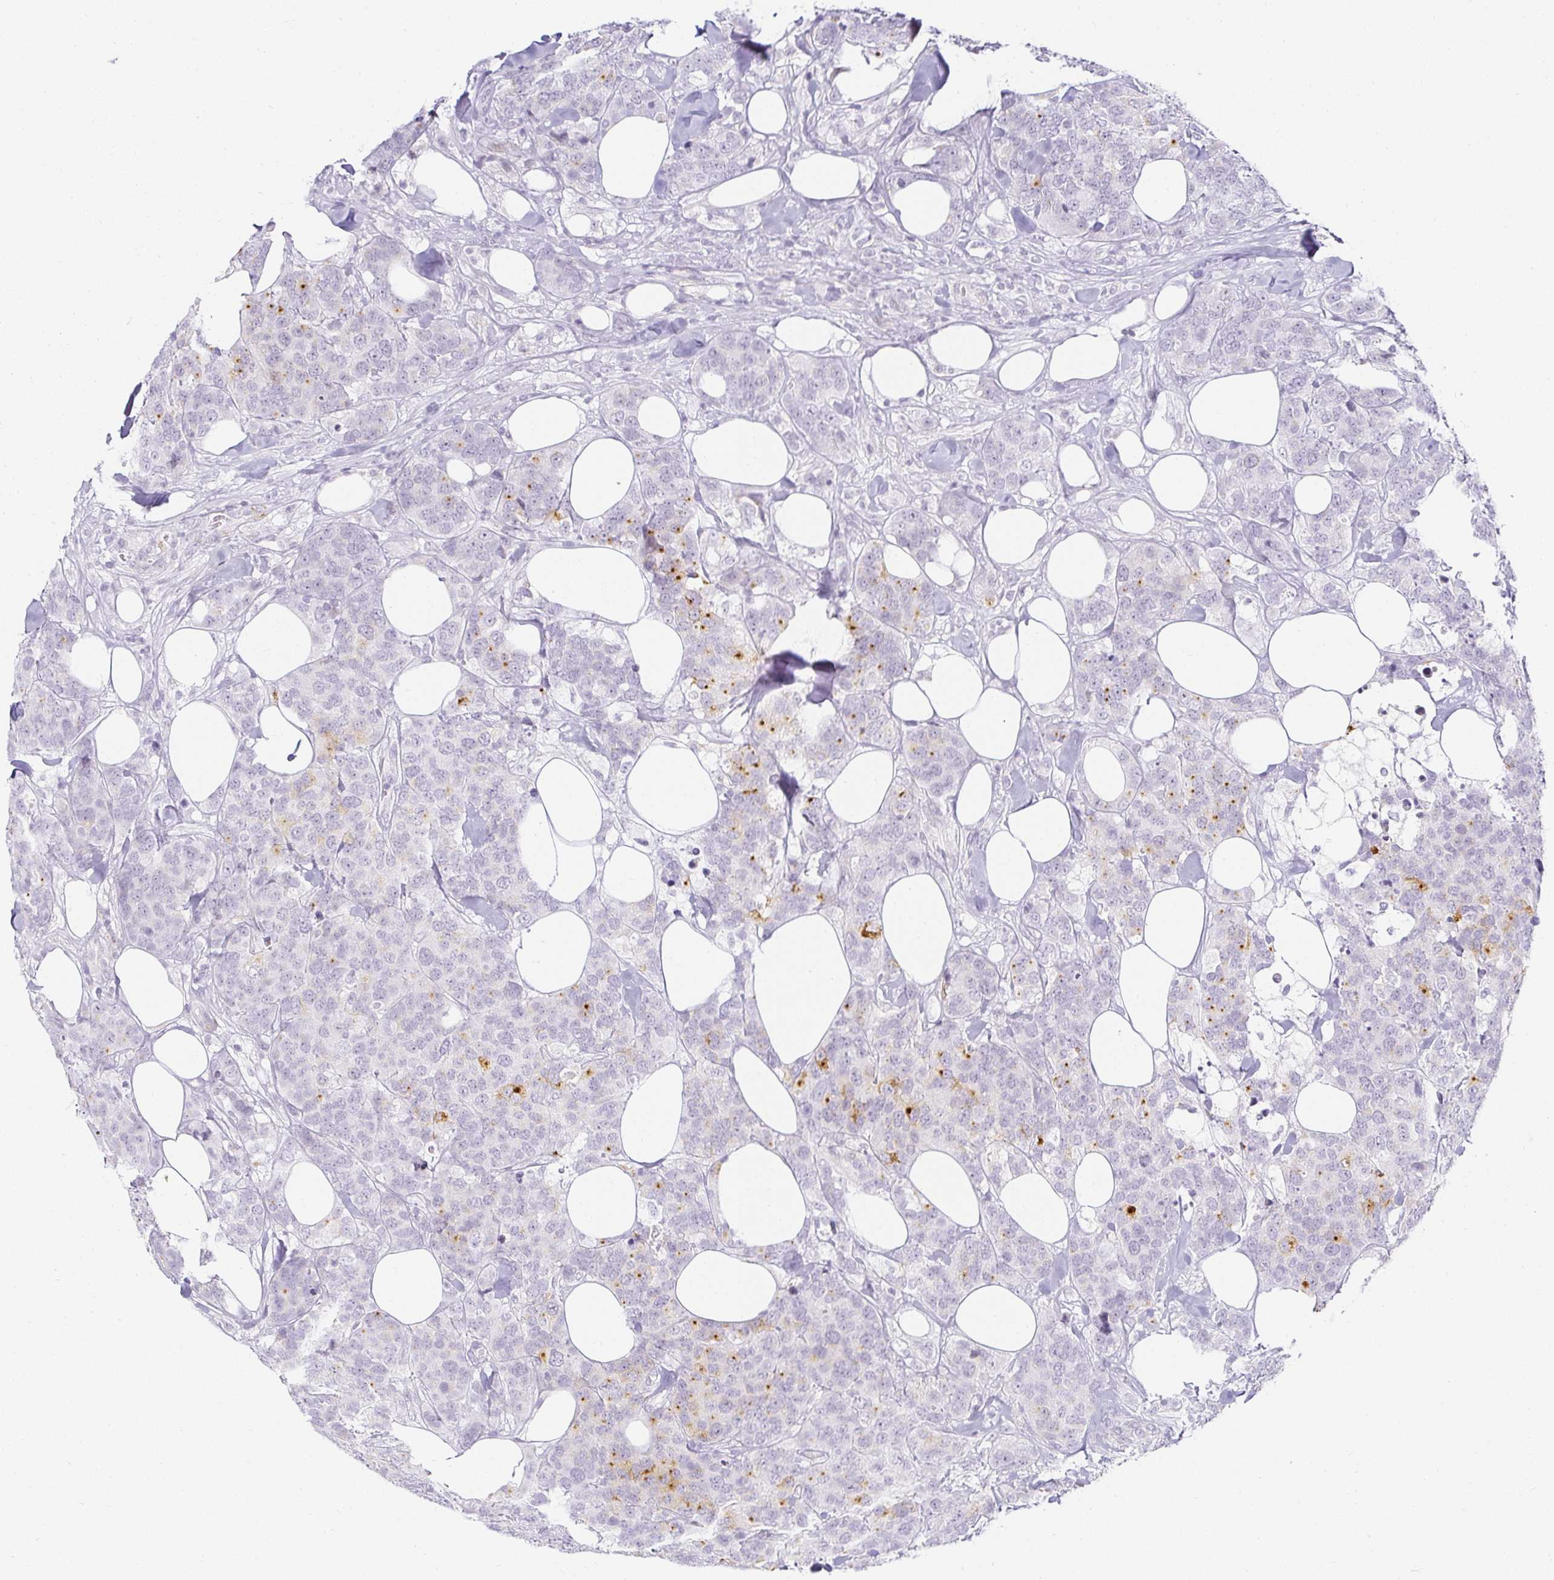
{"staining": {"intensity": "moderate", "quantity": "<25%", "location": "cytoplasmic/membranous"}, "tissue": "breast cancer", "cell_type": "Tumor cells", "image_type": "cancer", "snomed": [{"axis": "morphology", "description": "Lobular carcinoma"}, {"axis": "topography", "description": "Breast"}], "caption": "Immunohistochemistry (IHC) micrograph of lobular carcinoma (breast) stained for a protein (brown), which displays low levels of moderate cytoplasmic/membranous positivity in about <25% of tumor cells.", "gene": "ACAN", "patient": {"sex": "female", "age": 59}}